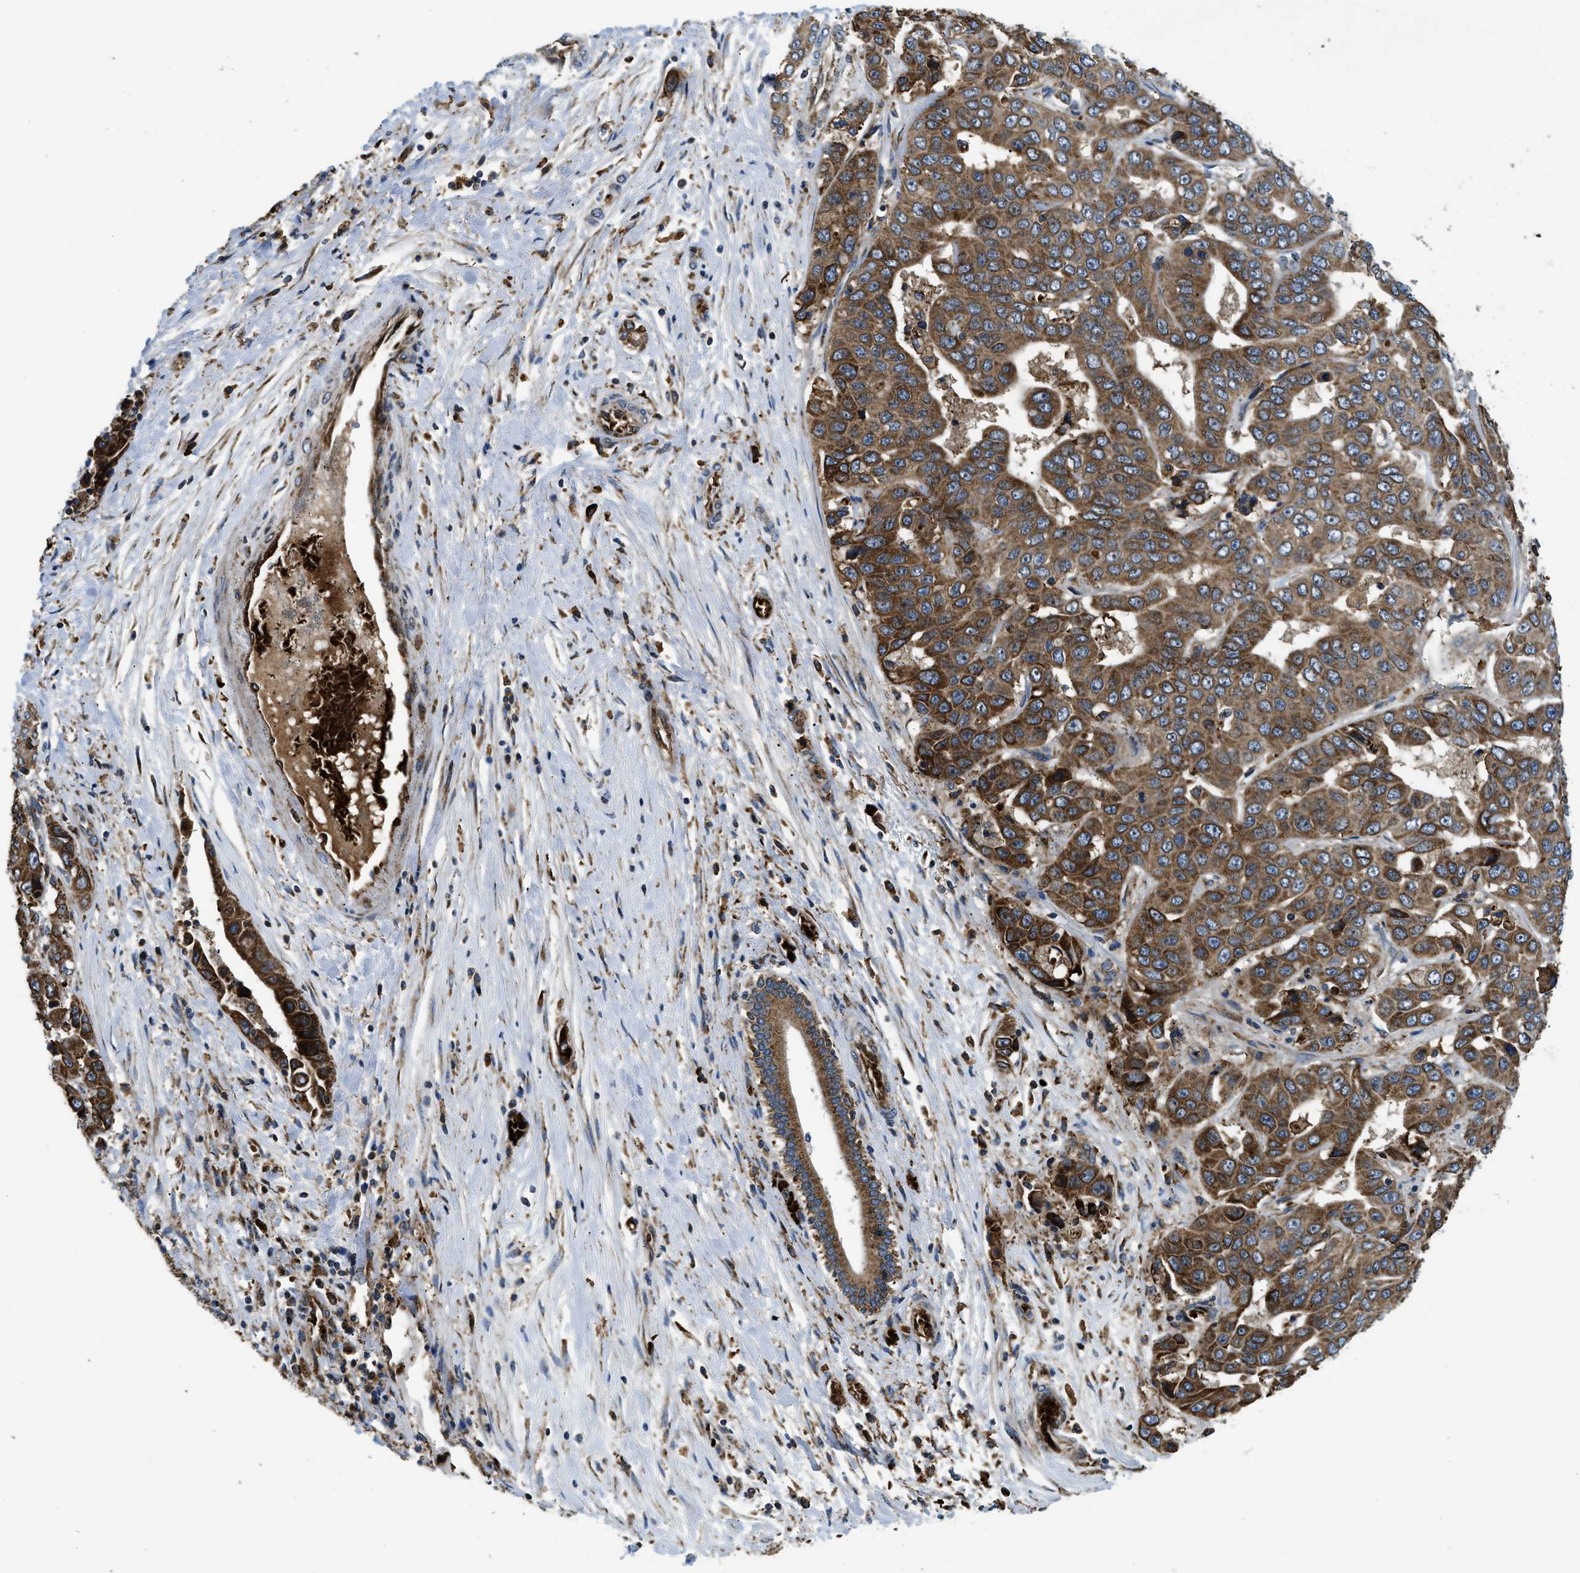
{"staining": {"intensity": "strong", "quantity": ">75%", "location": "cytoplasmic/membranous"}, "tissue": "liver cancer", "cell_type": "Tumor cells", "image_type": "cancer", "snomed": [{"axis": "morphology", "description": "Cholangiocarcinoma"}, {"axis": "topography", "description": "Liver"}], "caption": "Immunohistochemical staining of human liver cancer (cholangiocarcinoma) displays high levels of strong cytoplasmic/membranous positivity in approximately >75% of tumor cells.", "gene": "CSPG4", "patient": {"sex": "female", "age": 52}}